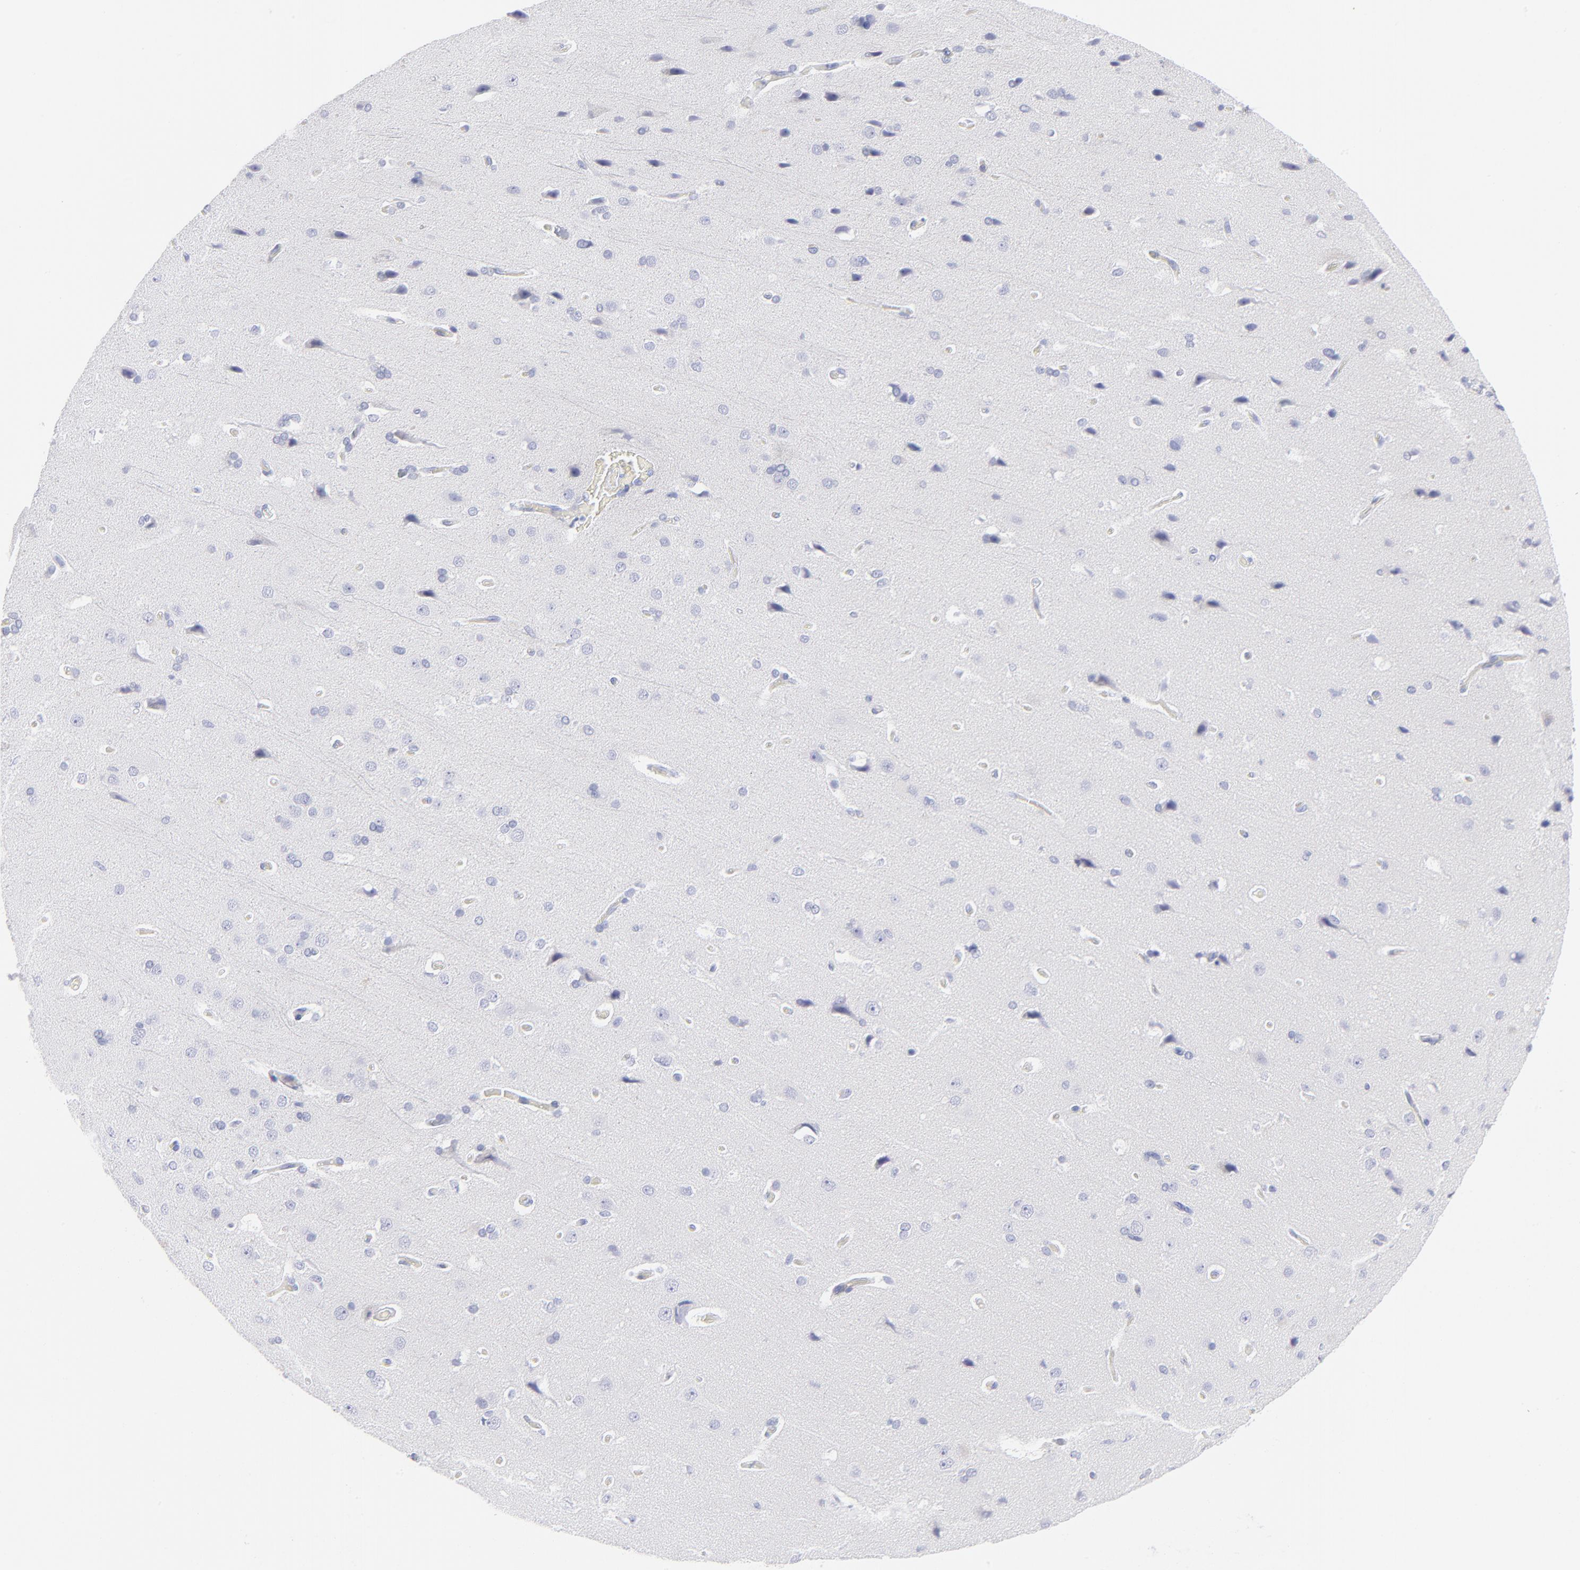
{"staining": {"intensity": "negative", "quantity": "none", "location": "none"}, "tissue": "cerebral cortex", "cell_type": "Endothelial cells", "image_type": "normal", "snomed": [{"axis": "morphology", "description": "Normal tissue, NOS"}, {"axis": "topography", "description": "Cerebral cortex"}], "caption": "Immunohistochemical staining of normal human cerebral cortex displays no significant positivity in endothelial cells.", "gene": "CCNB1", "patient": {"sex": "male", "age": 62}}